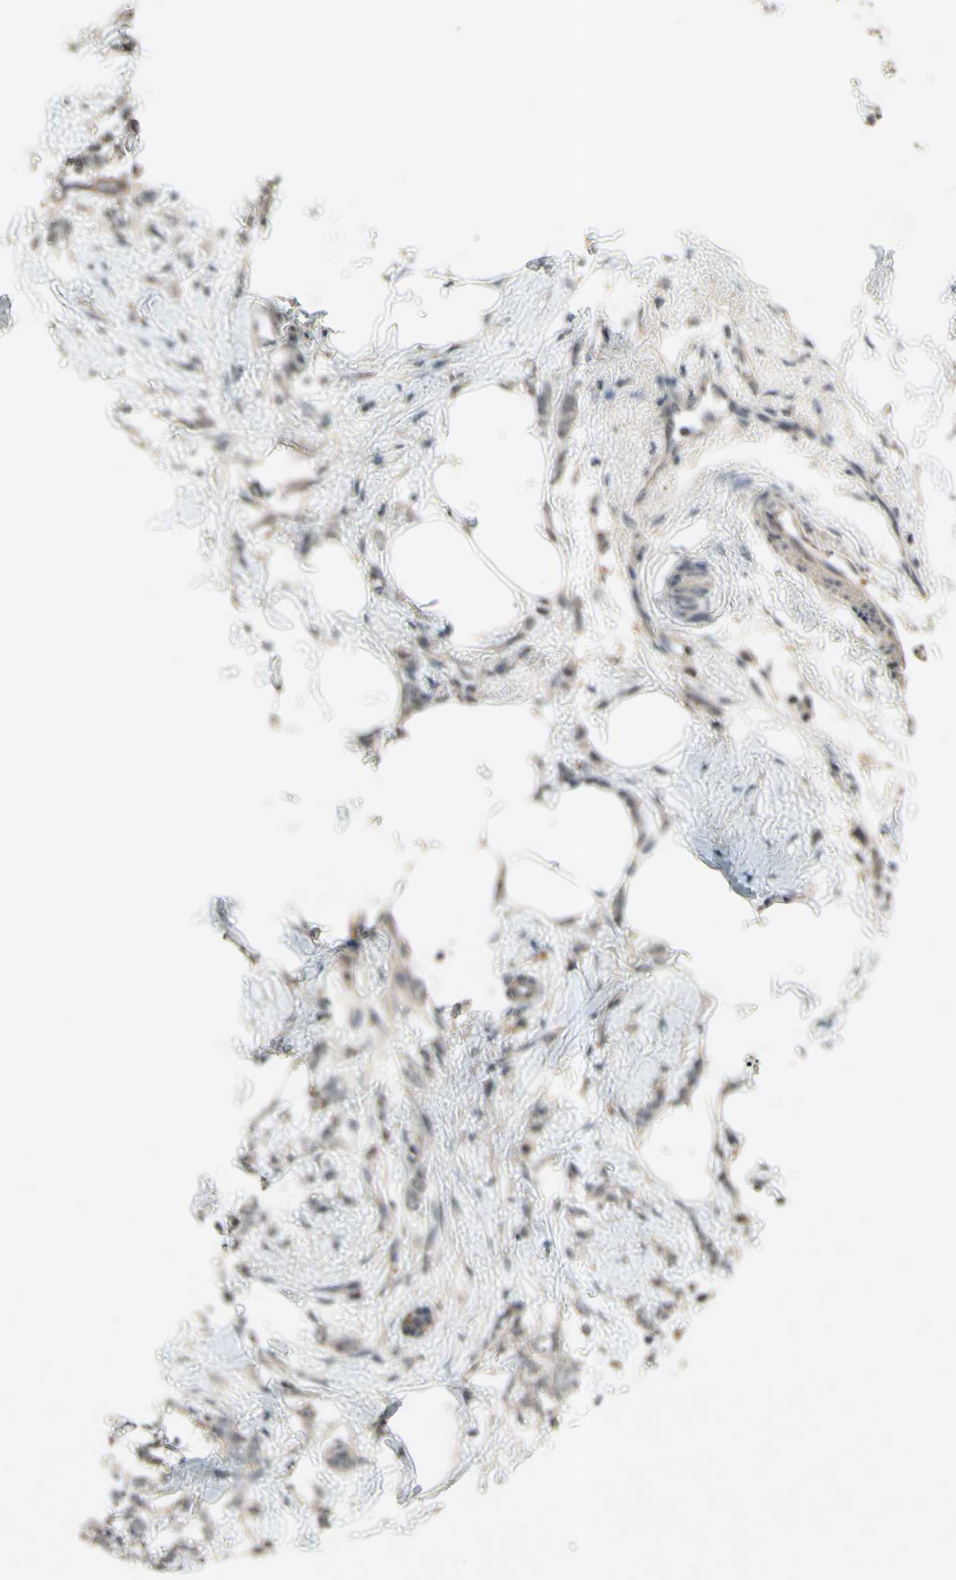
{"staining": {"intensity": "weak", "quantity": ">75%", "location": "cytoplasmic/membranous"}, "tissue": "breast cancer", "cell_type": "Tumor cells", "image_type": "cancer", "snomed": [{"axis": "morphology", "description": "Lobular carcinoma, in situ"}, {"axis": "morphology", "description": "Lobular carcinoma"}, {"axis": "topography", "description": "Breast"}], "caption": "A photomicrograph of human breast cancer stained for a protein exhibits weak cytoplasmic/membranous brown staining in tumor cells.", "gene": "ALK", "patient": {"sex": "female", "age": 41}}